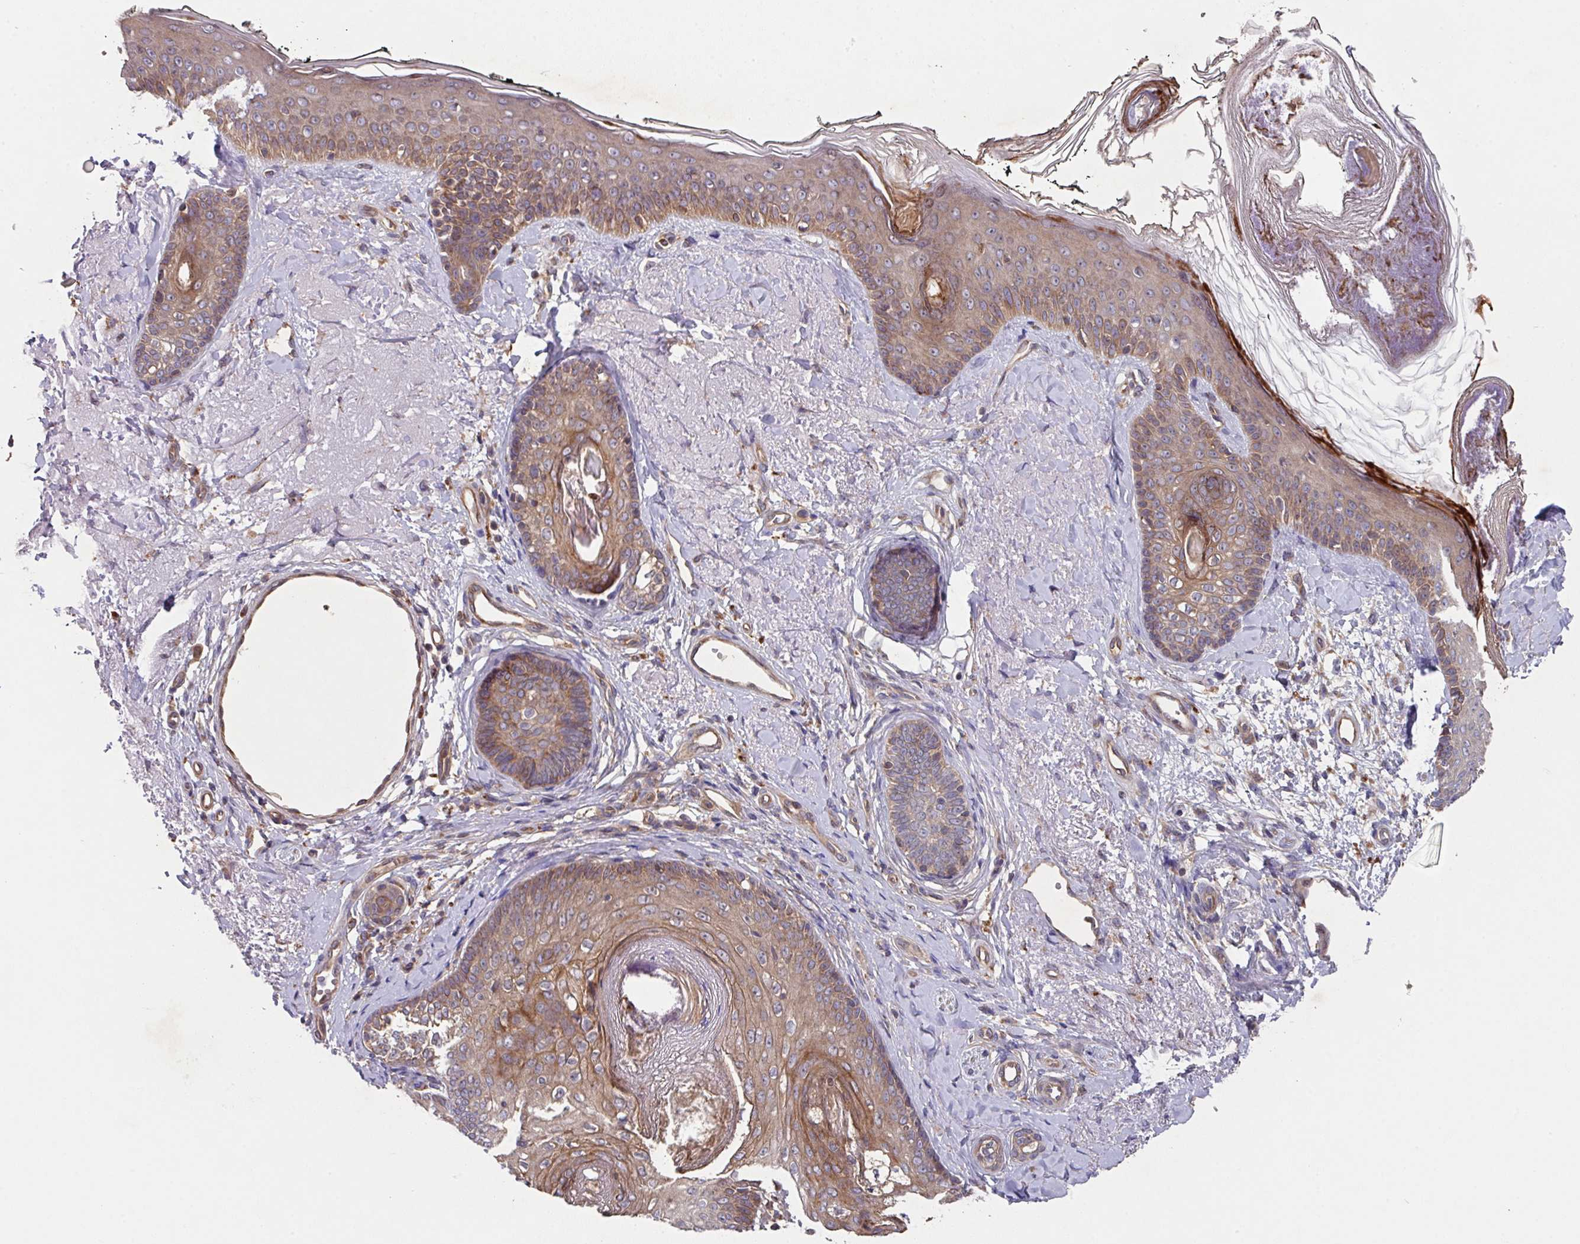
{"staining": {"intensity": "weak", "quantity": ">75%", "location": "cytoplasmic/membranous"}, "tissue": "skin cancer", "cell_type": "Tumor cells", "image_type": "cancer", "snomed": [{"axis": "morphology", "description": "Basal cell carcinoma"}, {"axis": "topography", "description": "Skin"}], "caption": "A brown stain highlights weak cytoplasmic/membranous staining of a protein in human basal cell carcinoma (skin) tumor cells.", "gene": "TRIM14", "patient": {"sex": "female", "age": 81}}